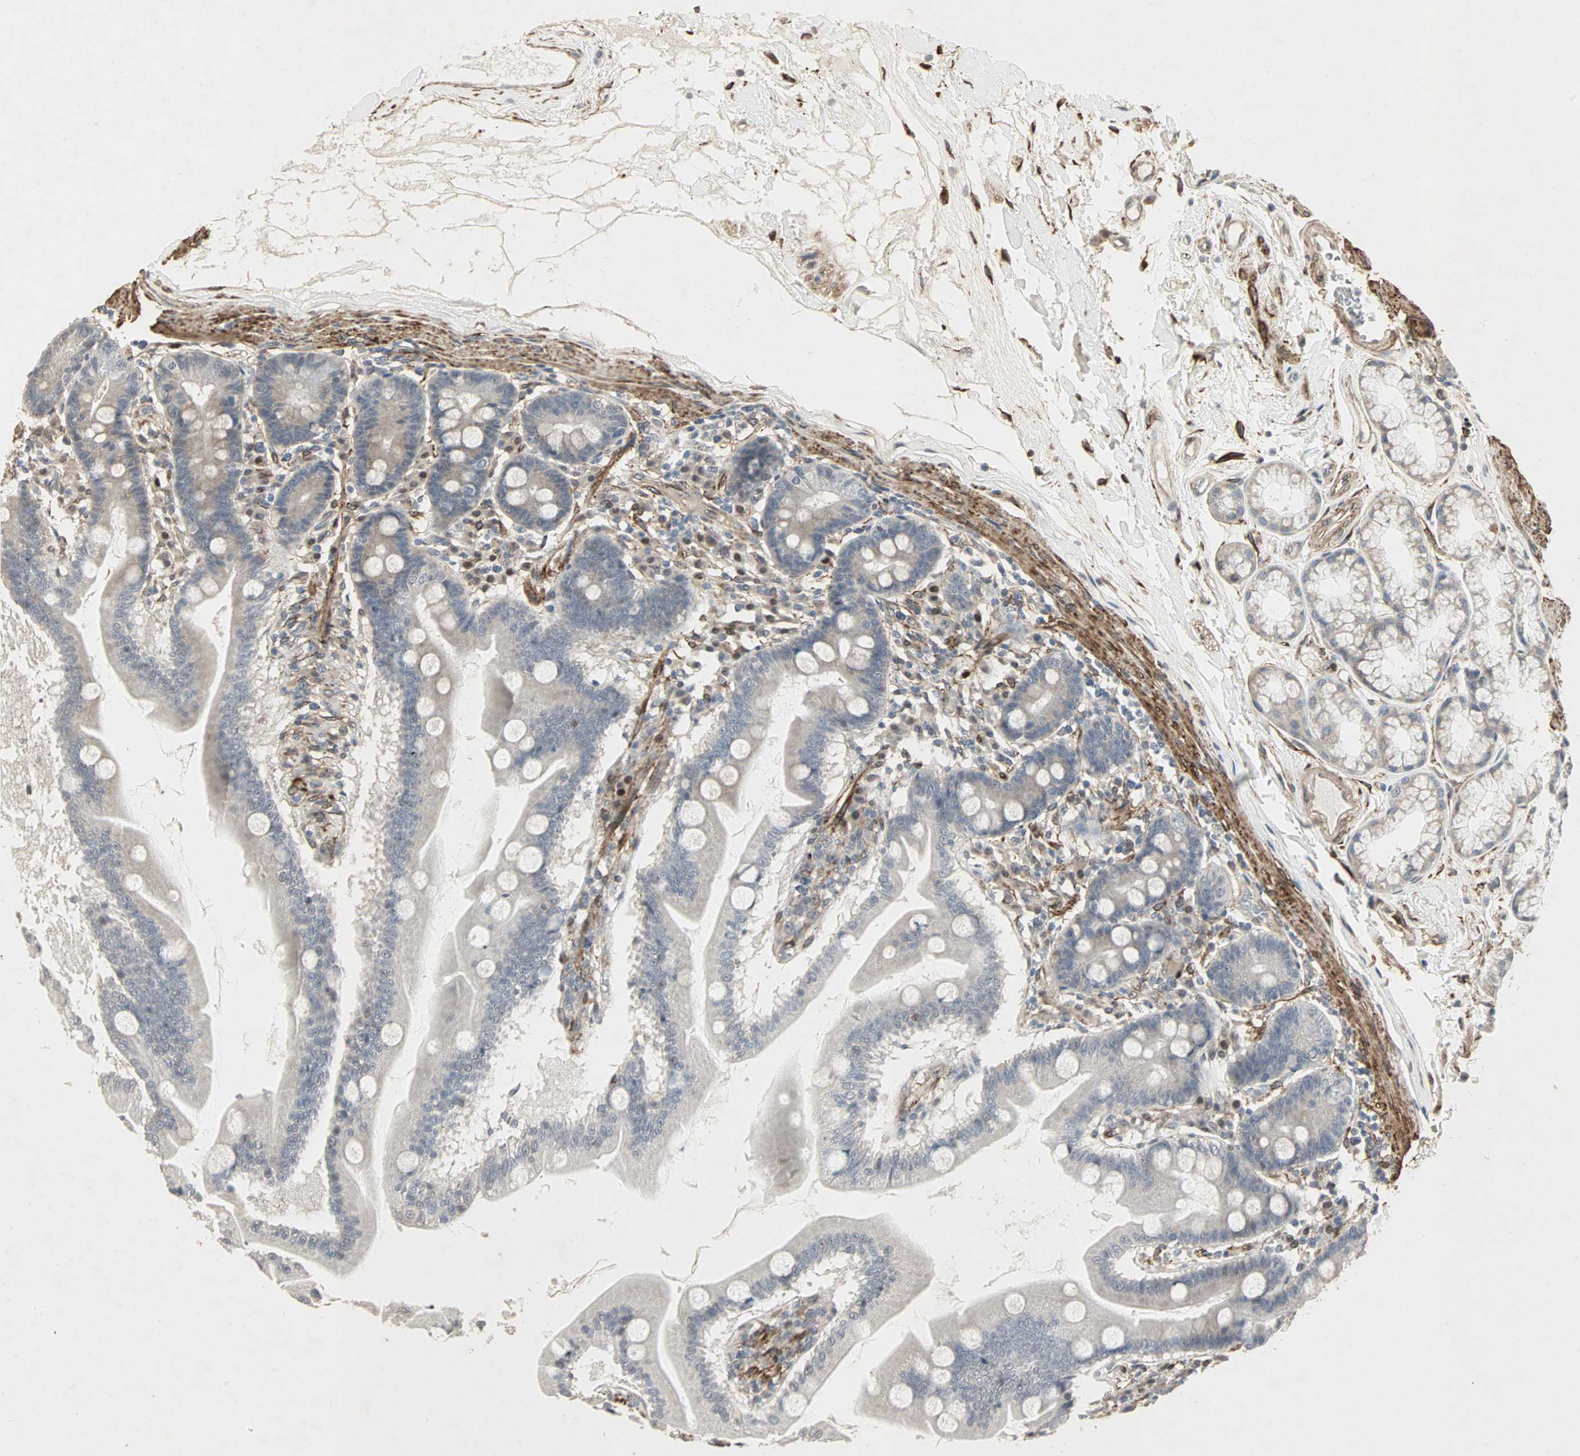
{"staining": {"intensity": "strong", "quantity": "25%-75%", "location": "cytoplasmic/membranous"}, "tissue": "duodenum", "cell_type": "Glandular cells", "image_type": "normal", "snomed": [{"axis": "morphology", "description": "Normal tissue, NOS"}, {"axis": "topography", "description": "Duodenum"}], "caption": "The photomicrograph shows immunohistochemical staining of unremarkable duodenum. There is strong cytoplasmic/membranous expression is identified in approximately 25%-75% of glandular cells.", "gene": "TRPV4", "patient": {"sex": "female", "age": 64}}